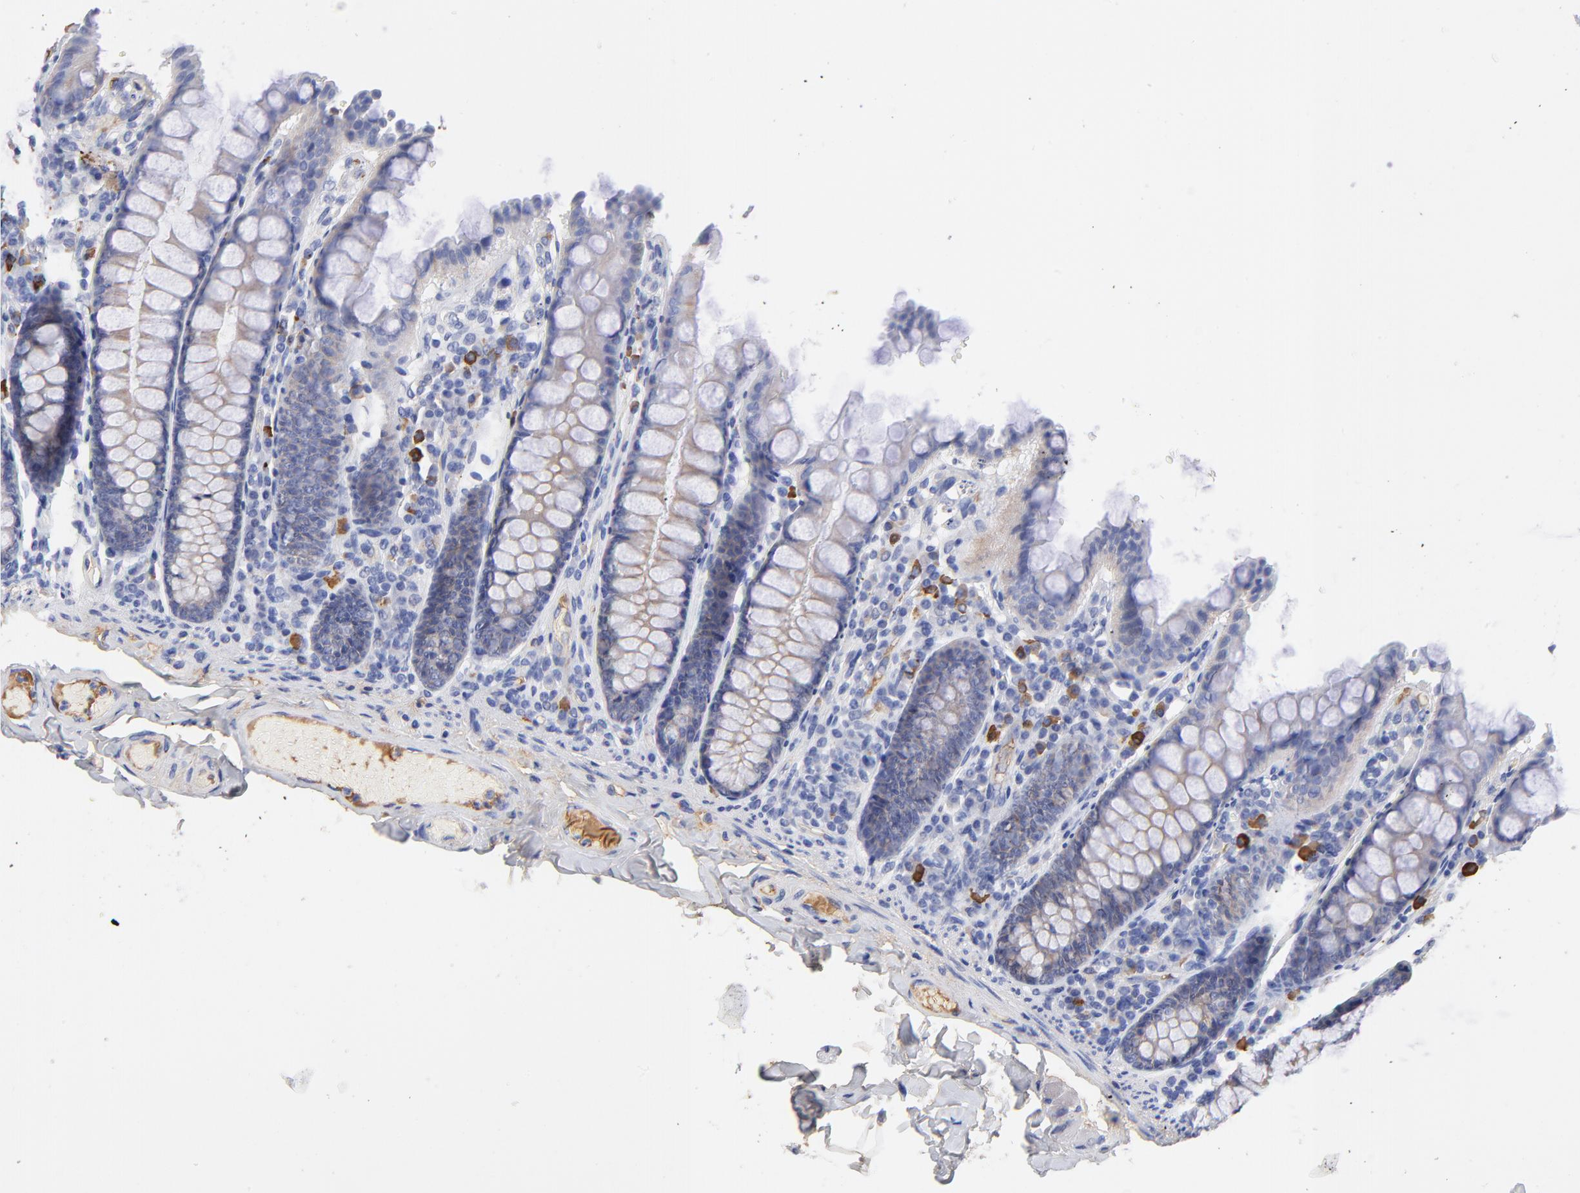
{"staining": {"intensity": "weak", "quantity": "25%-75%", "location": "cytoplasmic/membranous"}, "tissue": "colon", "cell_type": "Endothelial cells", "image_type": "normal", "snomed": [{"axis": "morphology", "description": "Normal tissue, NOS"}, {"axis": "topography", "description": "Colon"}], "caption": "IHC staining of unremarkable colon, which shows low levels of weak cytoplasmic/membranous expression in approximately 25%-75% of endothelial cells indicating weak cytoplasmic/membranous protein staining. The staining was performed using DAB (brown) for protein detection and nuclei were counterstained in hematoxylin (blue).", "gene": "IGLV3", "patient": {"sex": "female", "age": 61}}